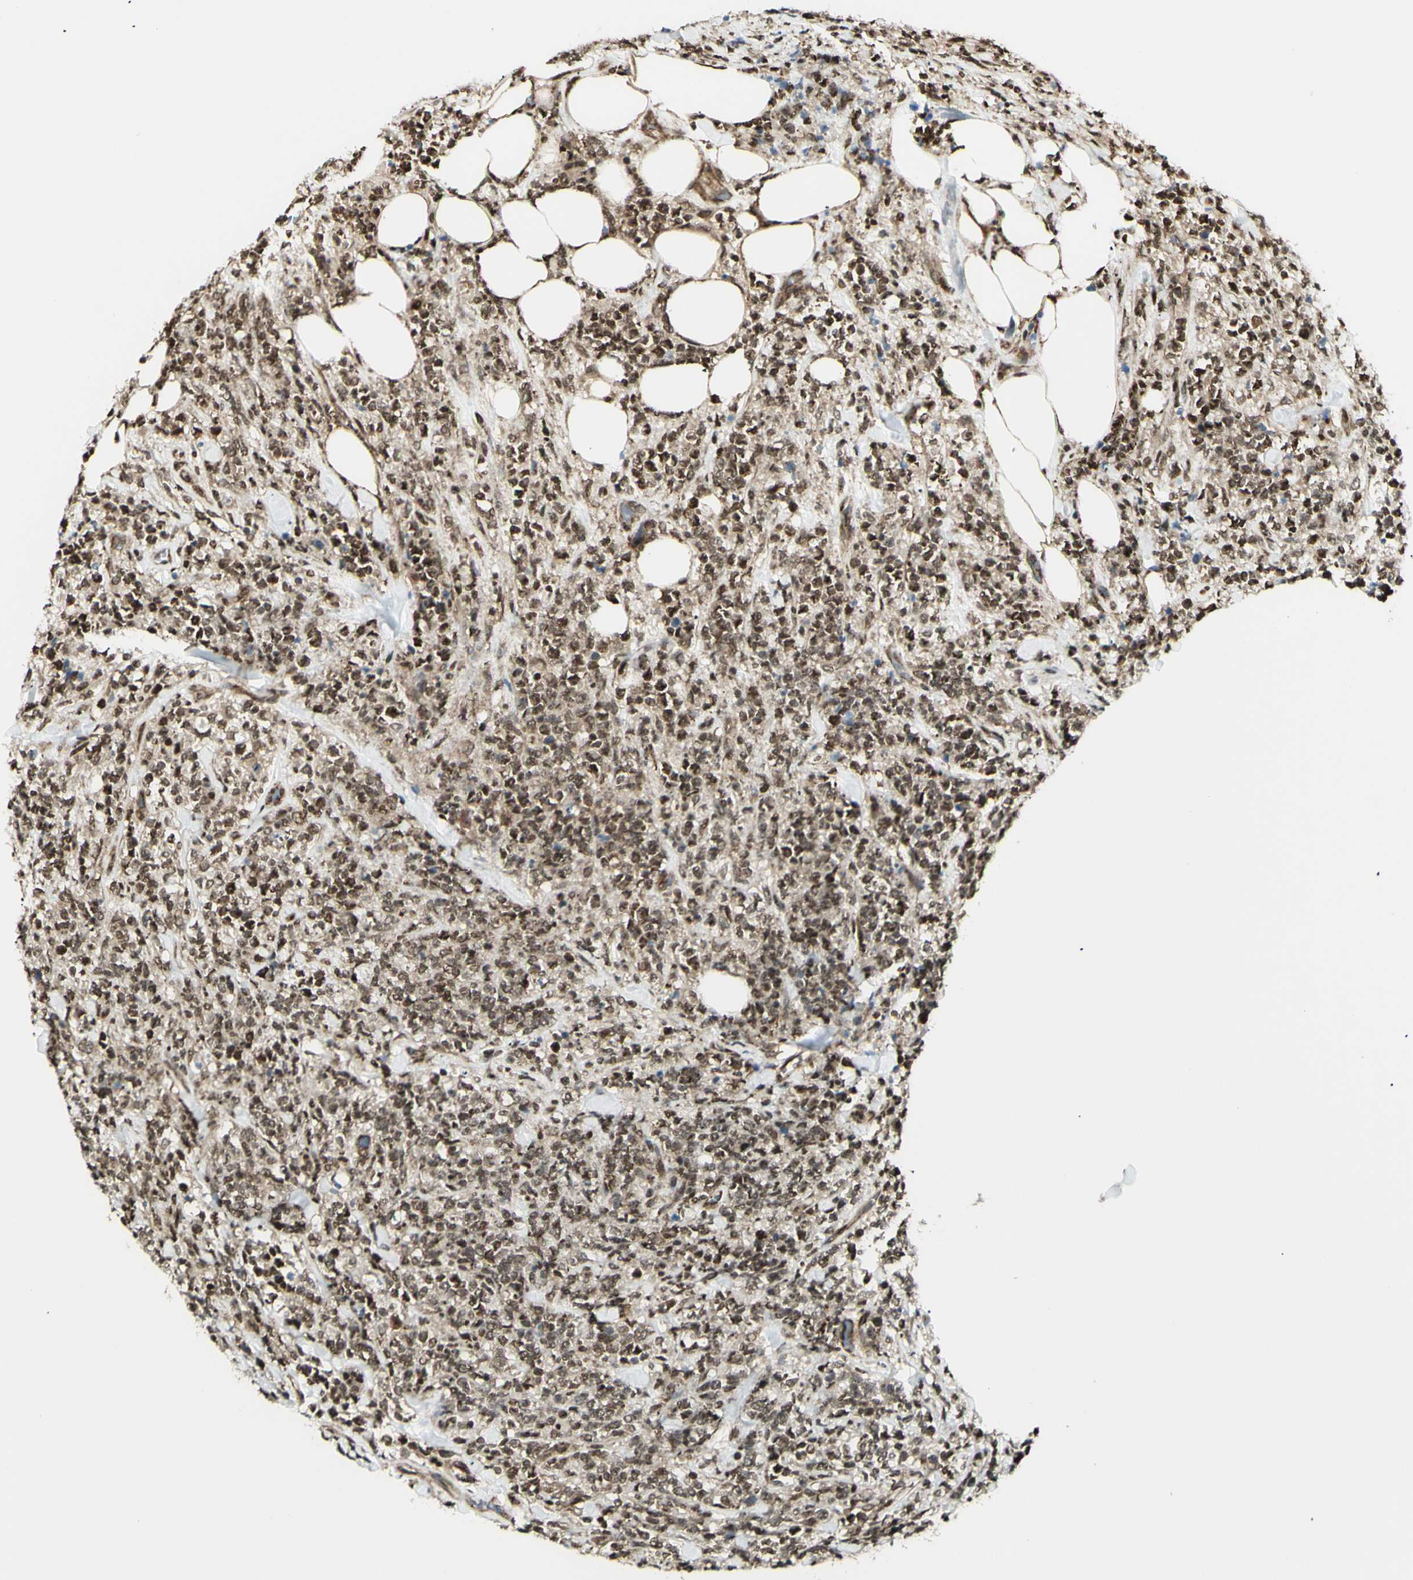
{"staining": {"intensity": "strong", "quantity": ">75%", "location": "nuclear"}, "tissue": "lymphoma", "cell_type": "Tumor cells", "image_type": "cancer", "snomed": [{"axis": "morphology", "description": "Malignant lymphoma, non-Hodgkin's type, High grade"}, {"axis": "topography", "description": "Soft tissue"}], "caption": "Immunohistochemistry (IHC) photomicrograph of lymphoma stained for a protein (brown), which shows high levels of strong nuclear staining in about >75% of tumor cells.", "gene": "ZMYM6", "patient": {"sex": "male", "age": 18}}